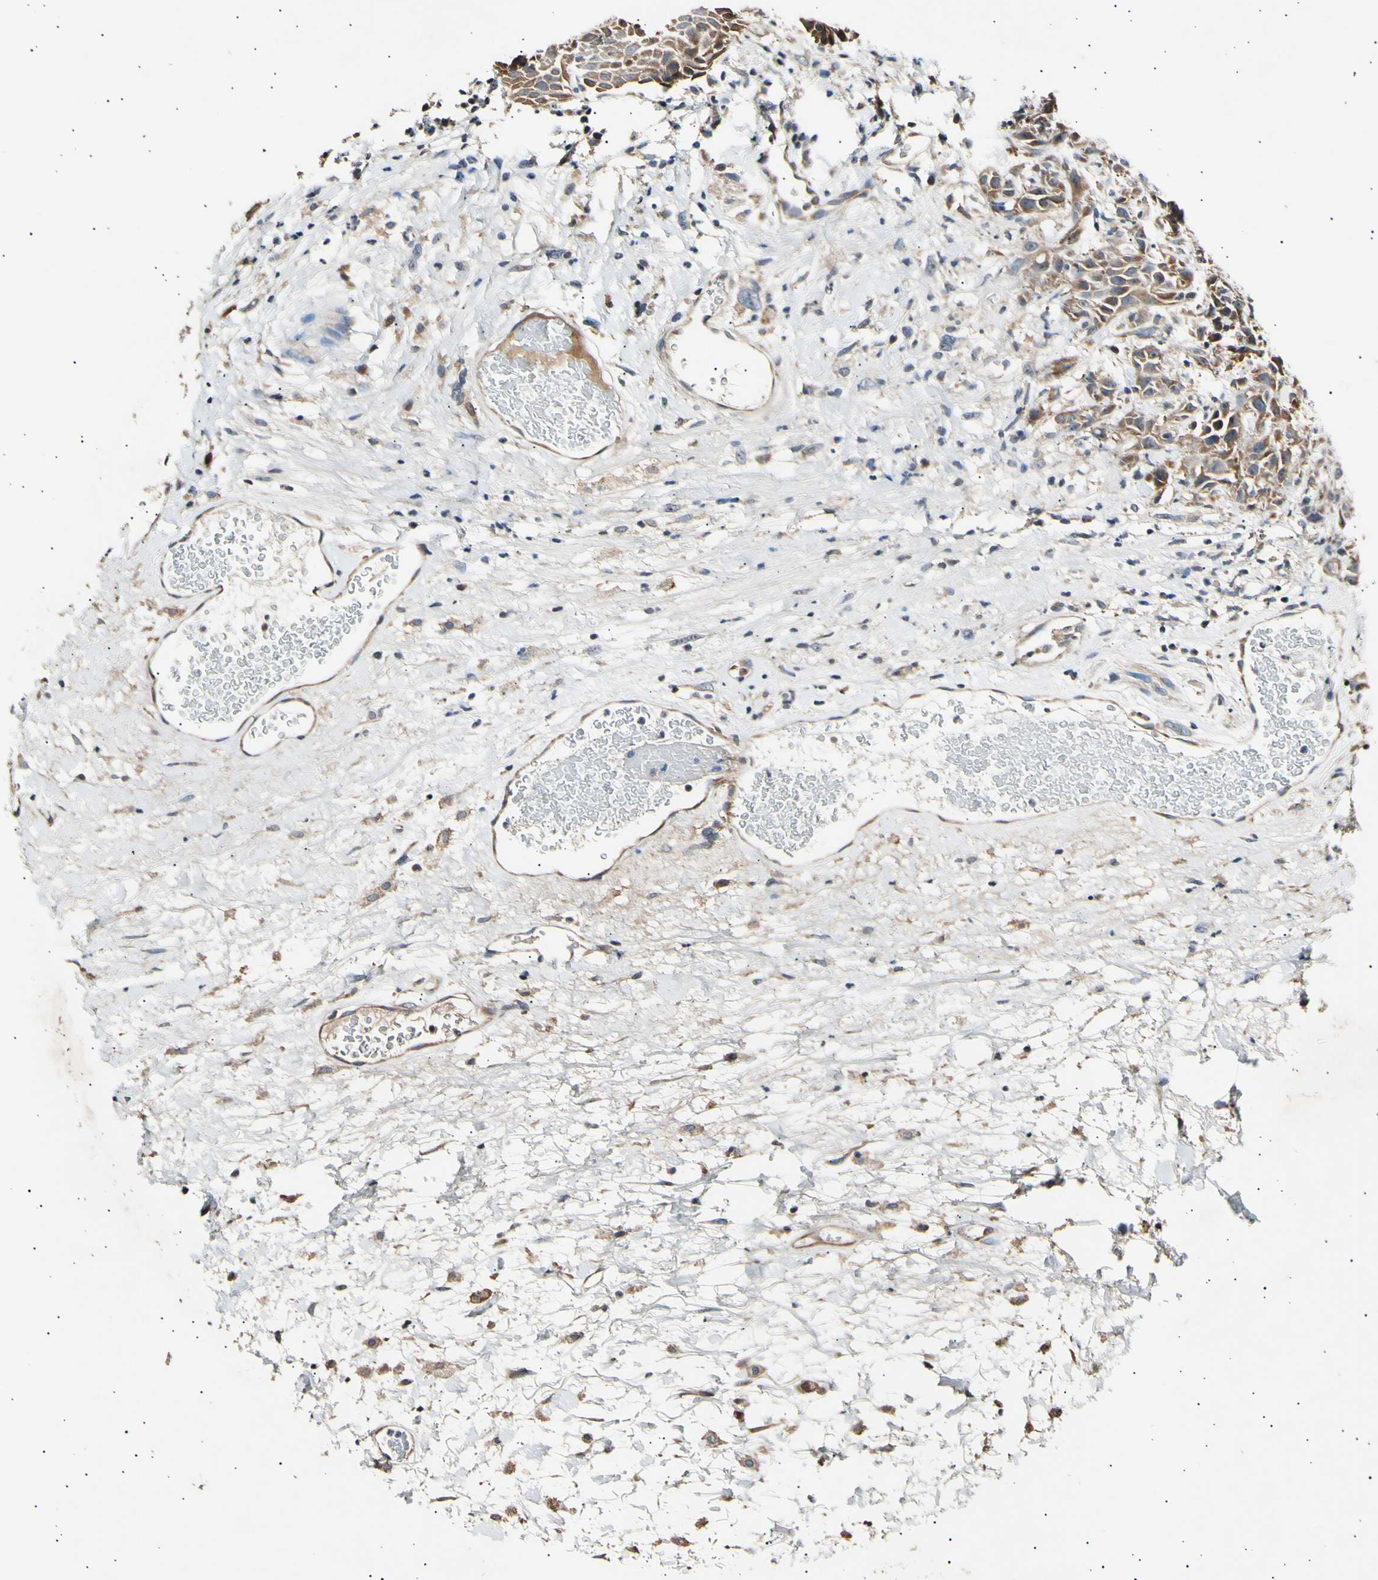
{"staining": {"intensity": "moderate", "quantity": ">75%", "location": "cytoplasmic/membranous"}, "tissue": "head and neck cancer", "cell_type": "Tumor cells", "image_type": "cancer", "snomed": [{"axis": "morphology", "description": "Normal tissue, NOS"}, {"axis": "morphology", "description": "Squamous cell carcinoma, NOS"}, {"axis": "topography", "description": "Cartilage tissue"}, {"axis": "topography", "description": "Head-Neck"}], "caption": "Moderate cytoplasmic/membranous expression for a protein is present in about >75% of tumor cells of head and neck squamous cell carcinoma using immunohistochemistry.", "gene": "ITGA6", "patient": {"sex": "male", "age": 62}}